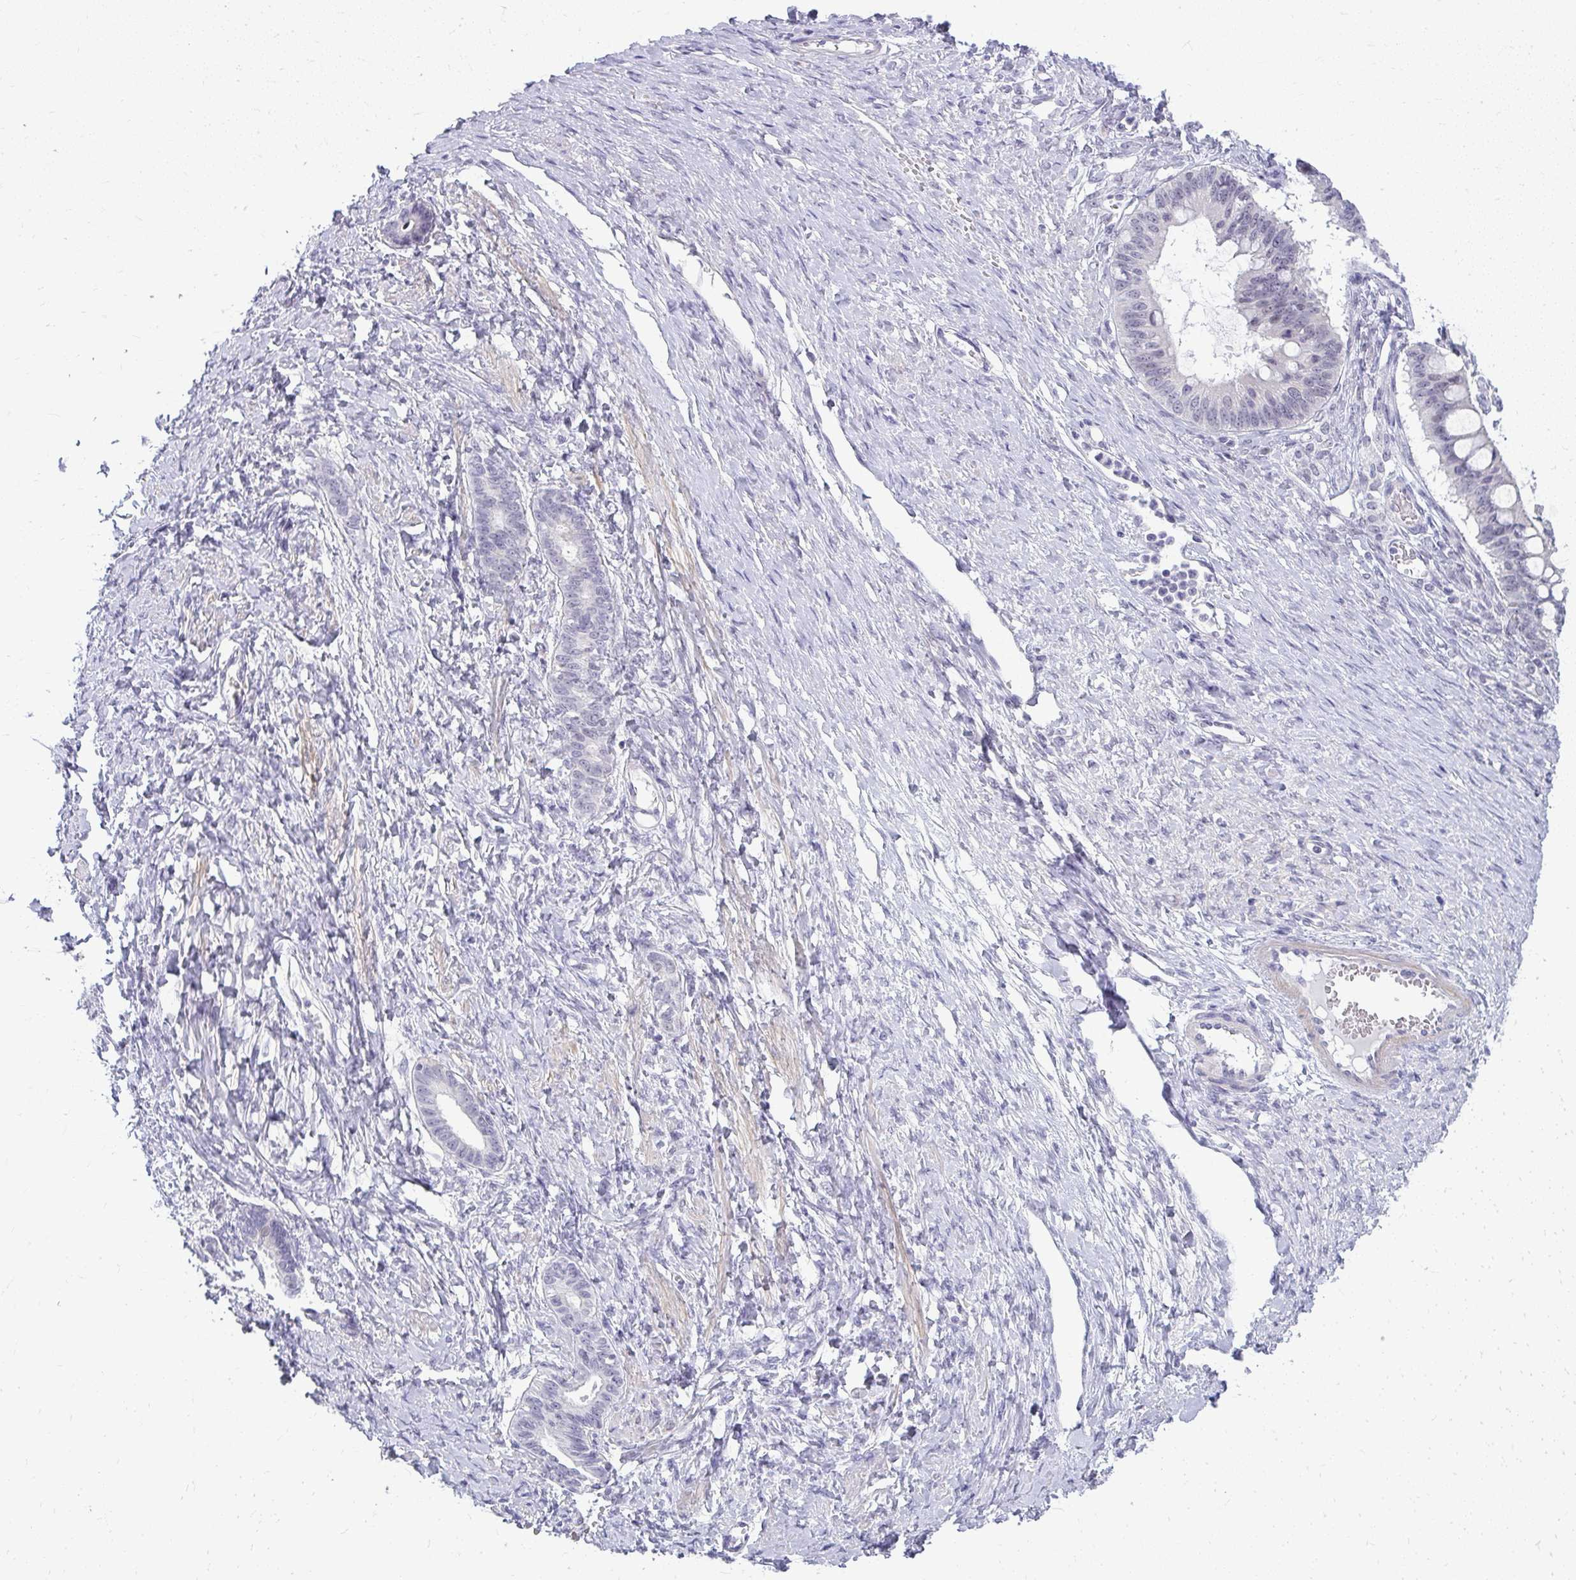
{"staining": {"intensity": "negative", "quantity": "none", "location": "none"}, "tissue": "ovarian cancer", "cell_type": "Tumor cells", "image_type": "cancer", "snomed": [{"axis": "morphology", "description": "Cystadenocarcinoma, mucinous, NOS"}, {"axis": "topography", "description": "Ovary"}], "caption": "This is an immunohistochemistry (IHC) image of human mucinous cystadenocarcinoma (ovarian). There is no positivity in tumor cells.", "gene": "TEX33", "patient": {"sex": "female", "age": 73}}